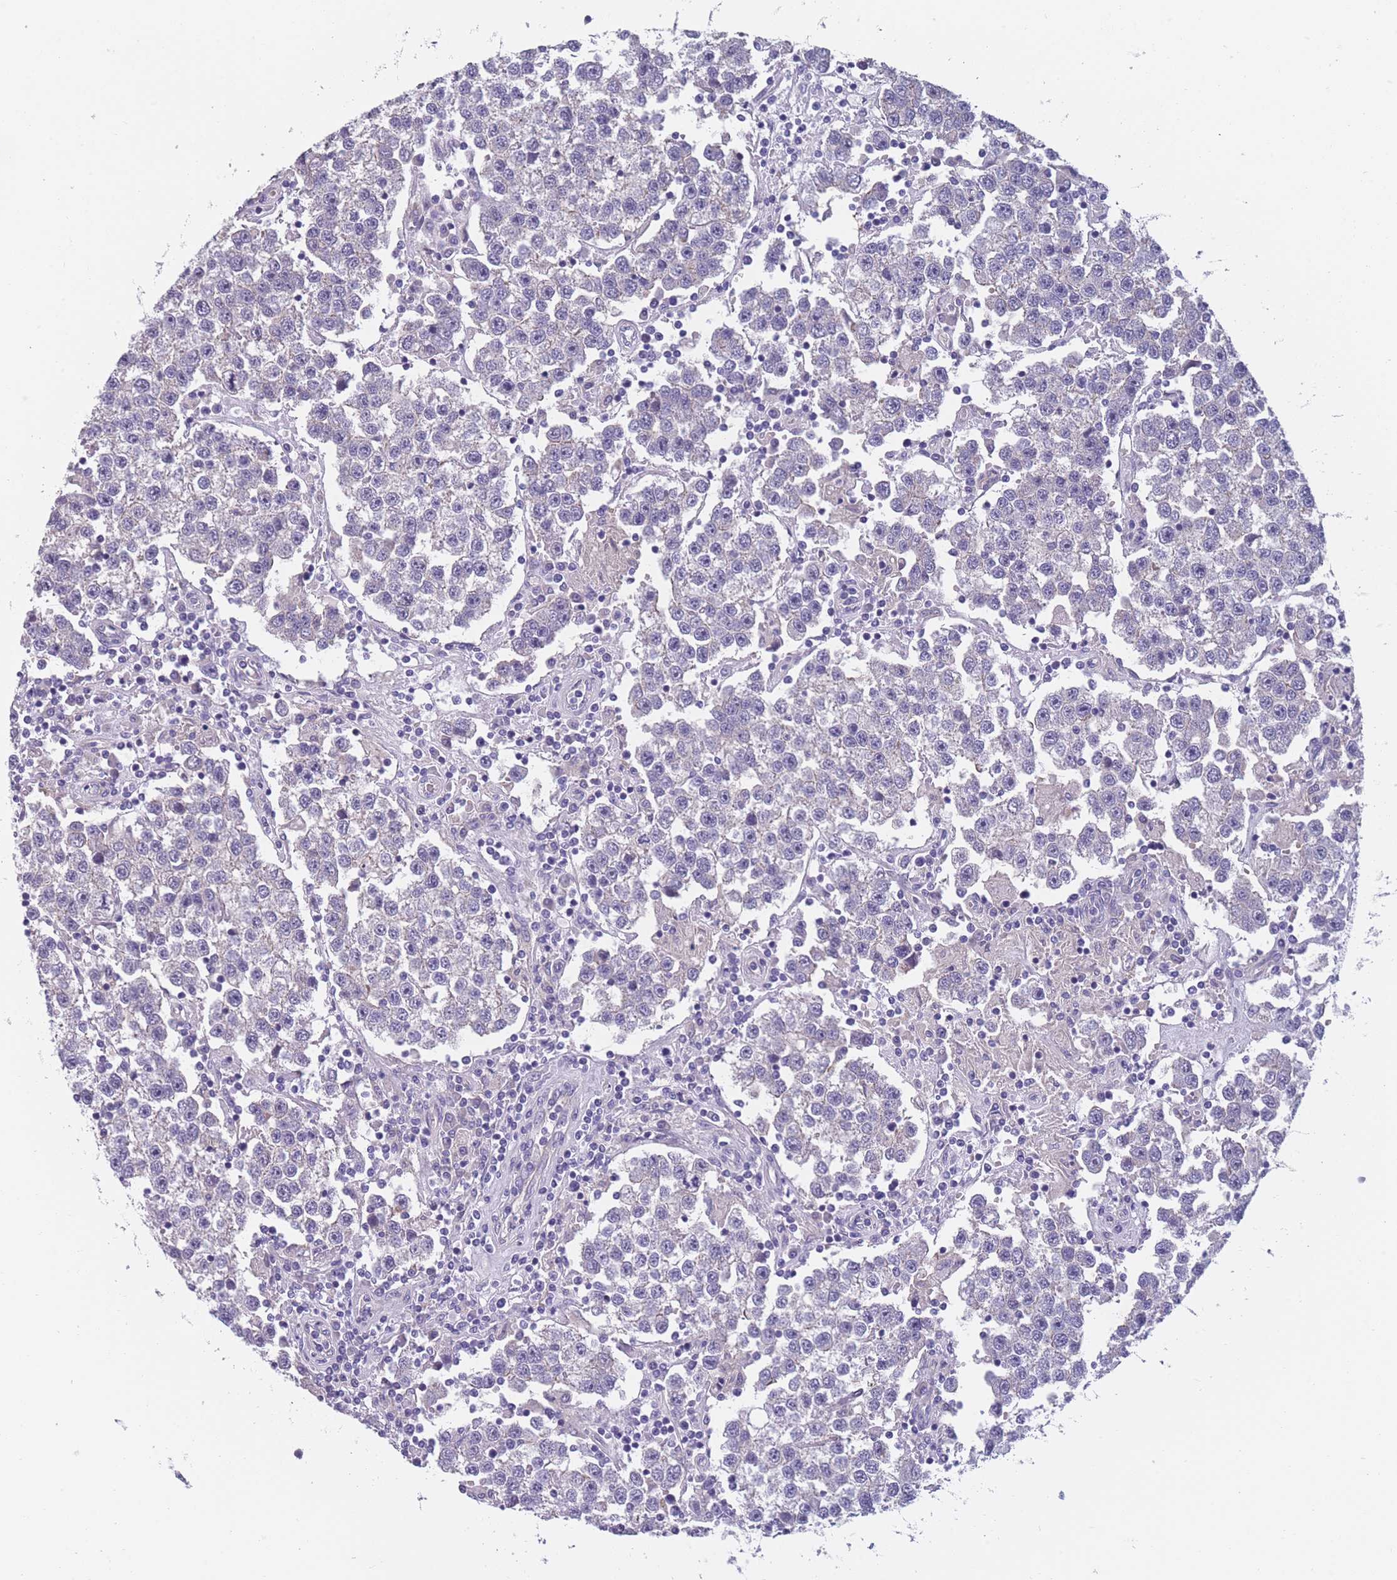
{"staining": {"intensity": "negative", "quantity": "none", "location": "none"}, "tissue": "testis cancer", "cell_type": "Tumor cells", "image_type": "cancer", "snomed": [{"axis": "morphology", "description": "Seminoma, NOS"}, {"axis": "topography", "description": "Testis"}], "caption": "Image shows no significant protein staining in tumor cells of seminoma (testis).", "gene": "FAM83F", "patient": {"sex": "male", "age": 37}}